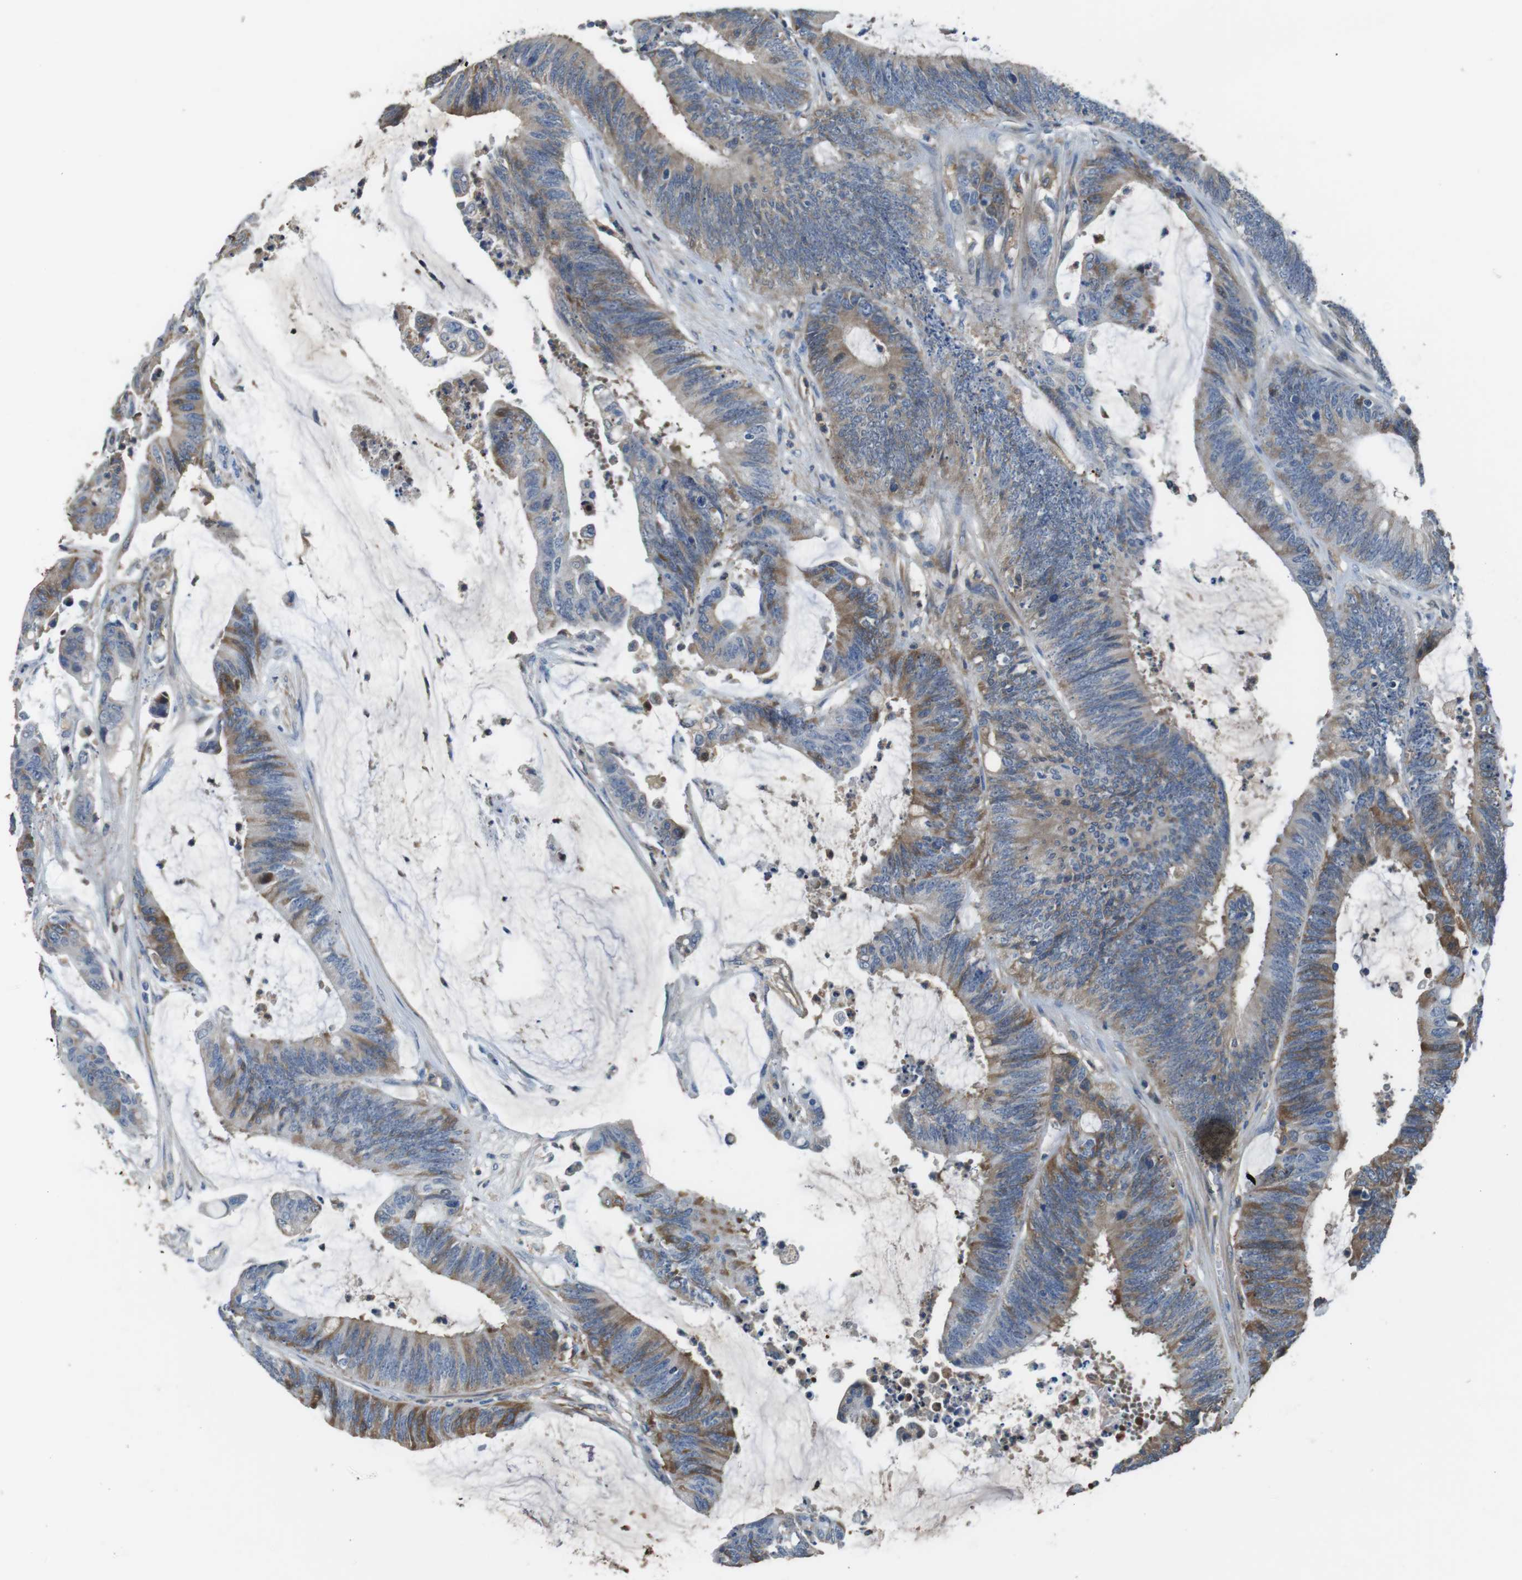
{"staining": {"intensity": "moderate", "quantity": "25%-75%", "location": "cytoplasmic/membranous"}, "tissue": "colorectal cancer", "cell_type": "Tumor cells", "image_type": "cancer", "snomed": [{"axis": "morphology", "description": "Adenocarcinoma, NOS"}, {"axis": "topography", "description": "Rectum"}], "caption": "IHC of human colorectal cancer (adenocarcinoma) reveals medium levels of moderate cytoplasmic/membranous staining in approximately 25%-75% of tumor cells. The protein of interest is shown in brown color, while the nuclei are stained blue.", "gene": "TMPRSS15", "patient": {"sex": "female", "age": 66}}